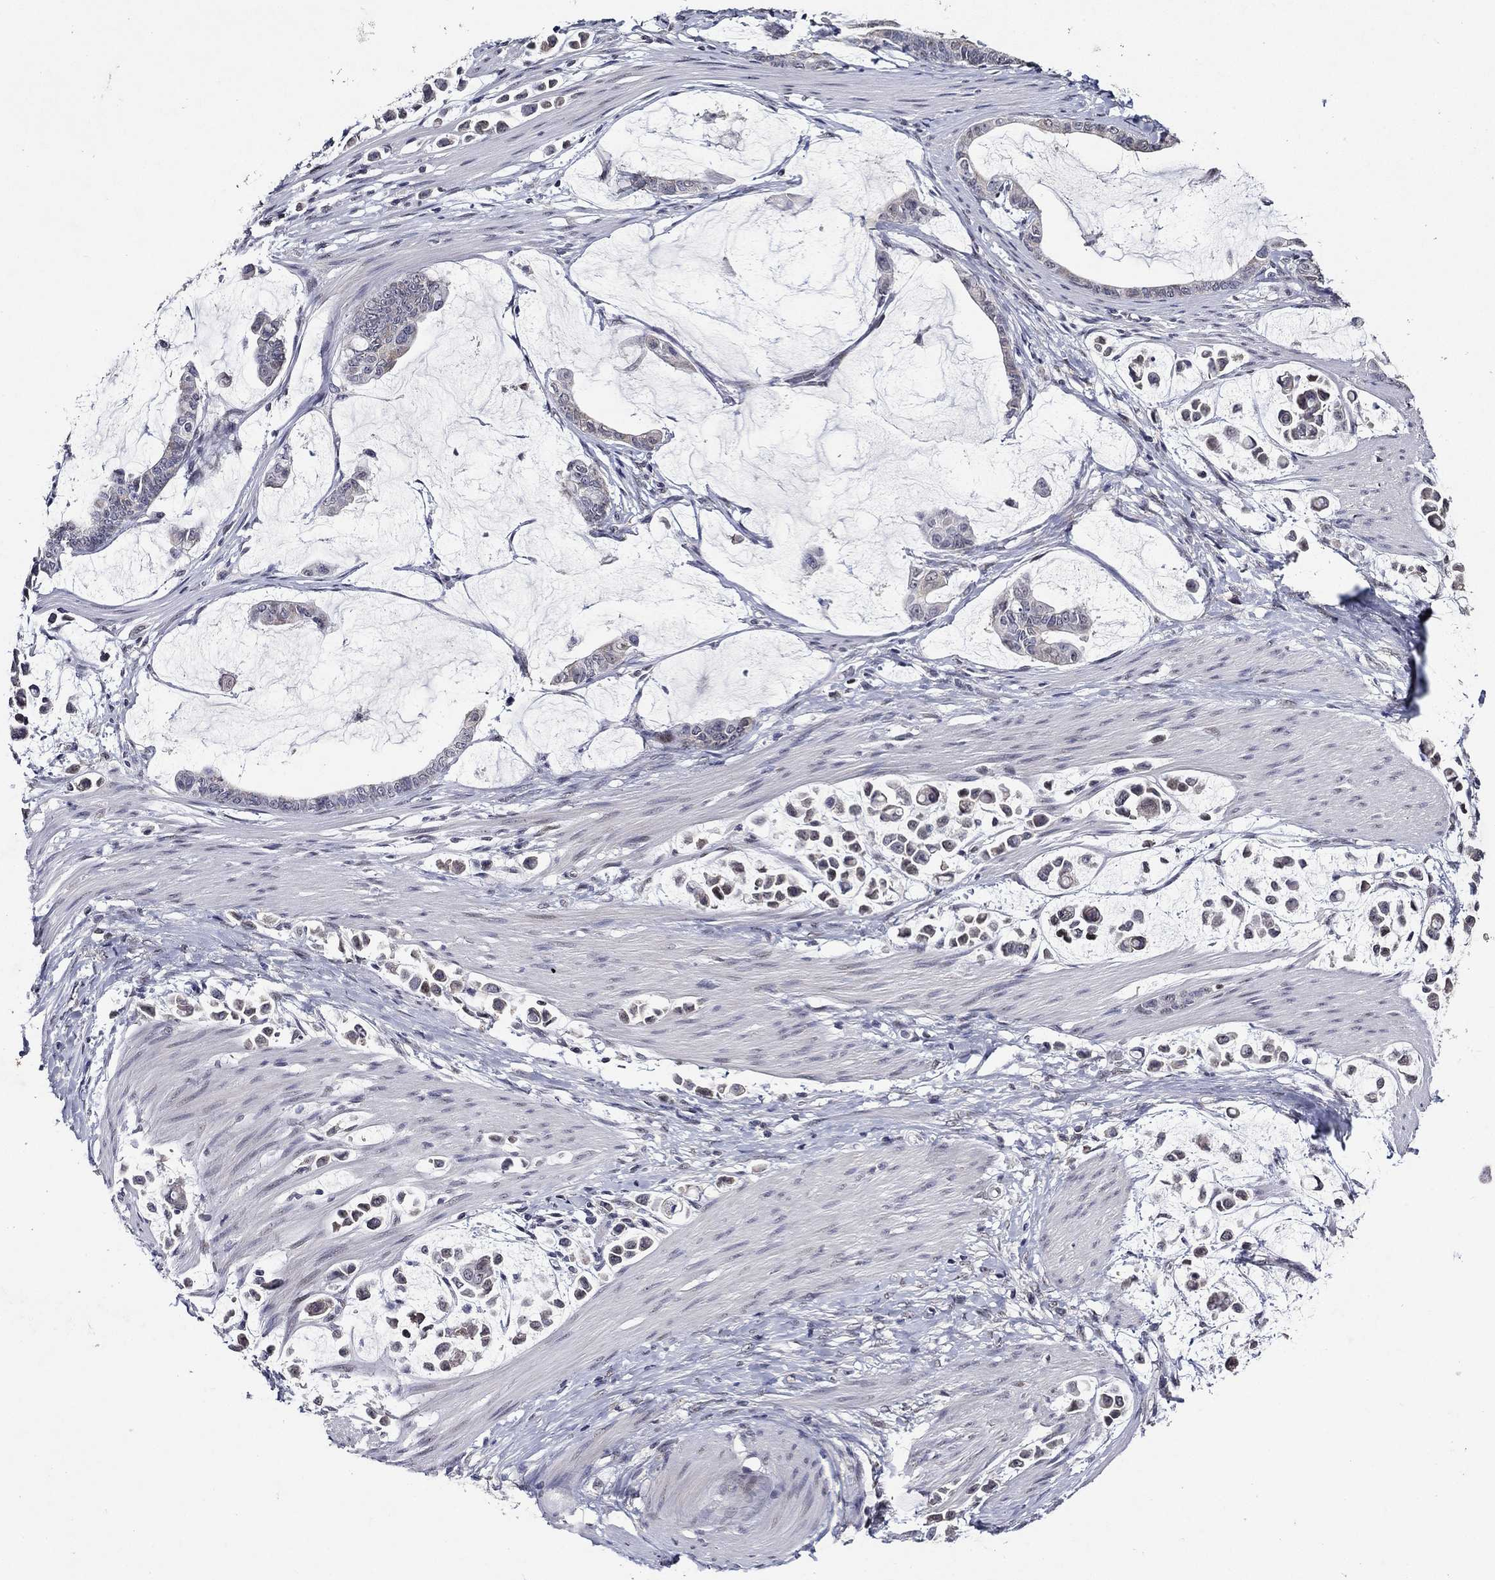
{"staining": {"intensity": "negative", "quantity": "none", "location": "none"}, "tissue": "stomach cancer", "cell_type": "Tumor cells", "image_type": "cancer", "snomed": [{"axis": "morphology", "description": "Adenocarcinoma, NOS"}, {"axis": "topography", "description": "Stomach"}], "caption": "Immunohistochemical staining of stomach cancer shows no significant staining in tumor cells. The staining is performed using DAB brown chromogen with nuclei counter-stained in using hematoxylin.", "gene": "GATA2", "patient": {"sex": "male", "age": 82}}